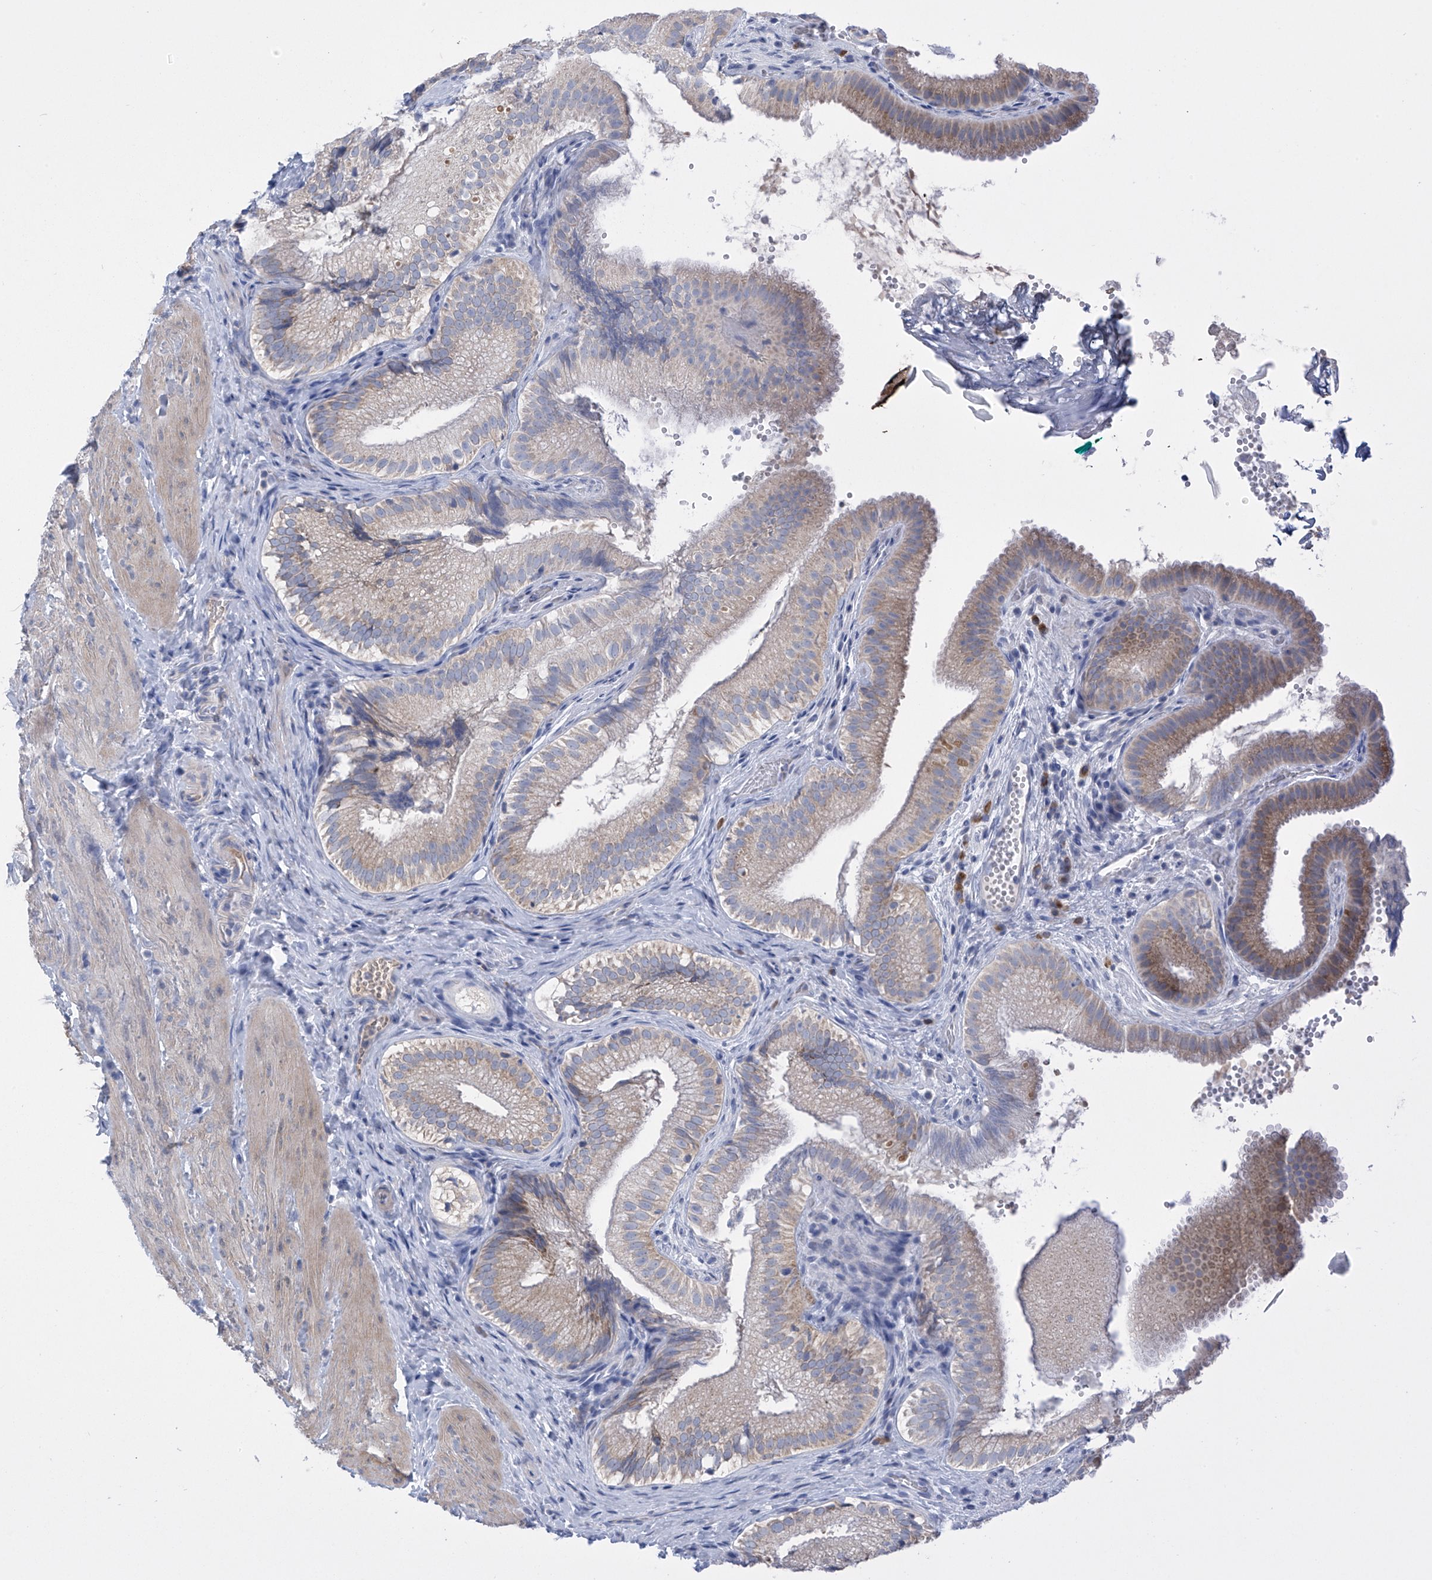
{"staining": {"intensity": "strong", "quantity": "25%-75%", "location": "cytoplasmic/membranous"}, "tissue": "gallbladder", "cell_type": "Glandular cells", "image_type": "normal", "snomed": [{"axis": "morphology", "description": "Normal tissue, NOS"}, {"axis": "topography", "description": "Gallbladder"}], "caption": "A micrograph of gallbladder stained for a protein reveals strong cytoplasmic/membranous brown staining in glandular cells. The protein of interest is shown in brown color, while the nuclei are stained blue.", "gene": "SLCO4A1", "patient": {"sex": "female", "age": 30}}